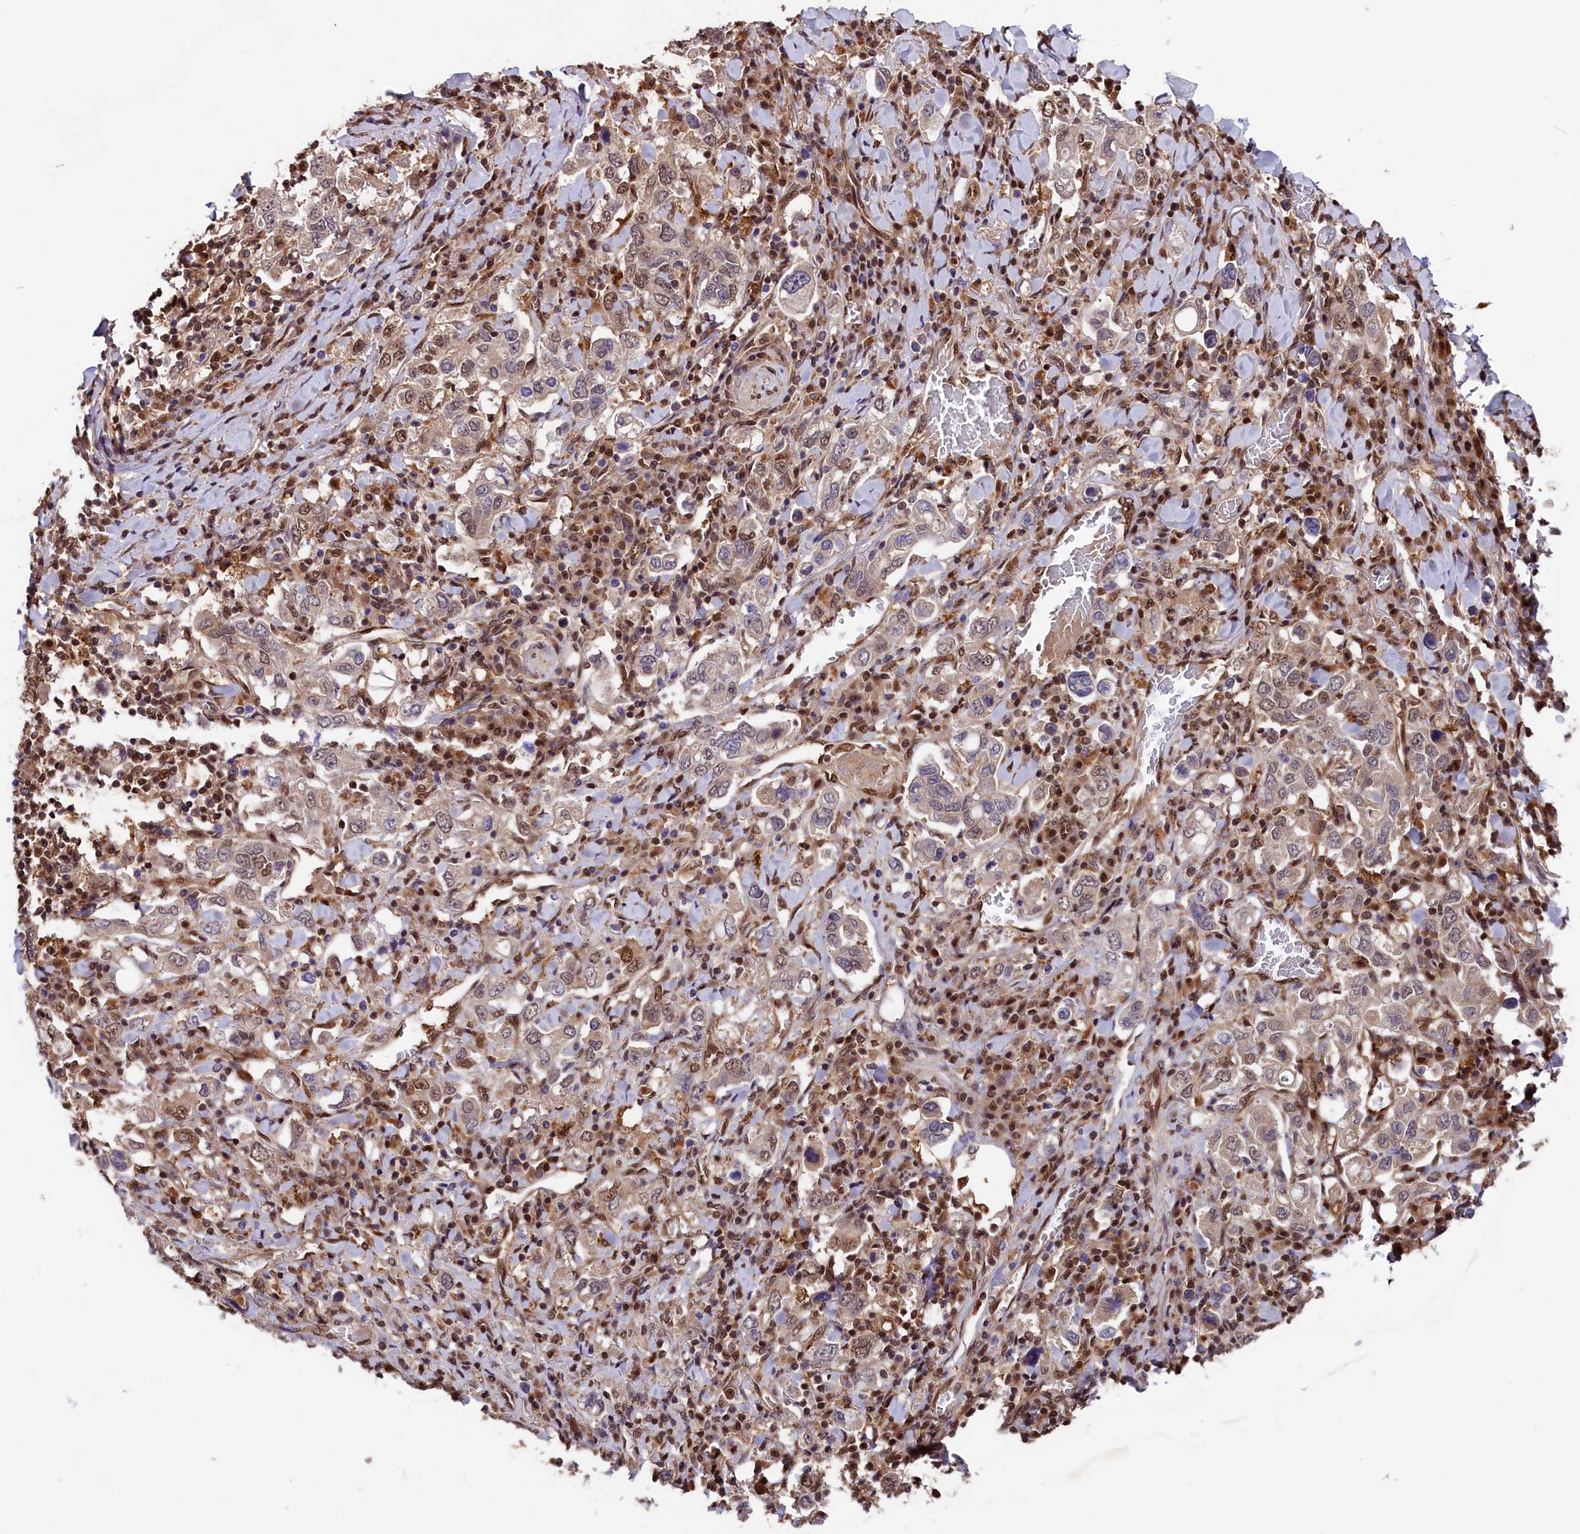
{"staining": {"intensity": "weak", "quantity": "<25%", "location": "nuclear"}, "tissue": "stomach cancer", "cell_type": "Tumor cells", "image_type": "cancer", "snomed": [{"axis": "morphology", "description": "Adenocarcinoma, NOS"}, {"axis": "topography", "description": "Stomach, upper"}], "caption": "An immunohistochemistry (IHC) micrograph of stomach adenocarcinoma is shown. There is no staining in tumor cells of stomach adenocarcinoma.", "gene": "ADRM1", "patient": {"sex": "male", "age": 62}}